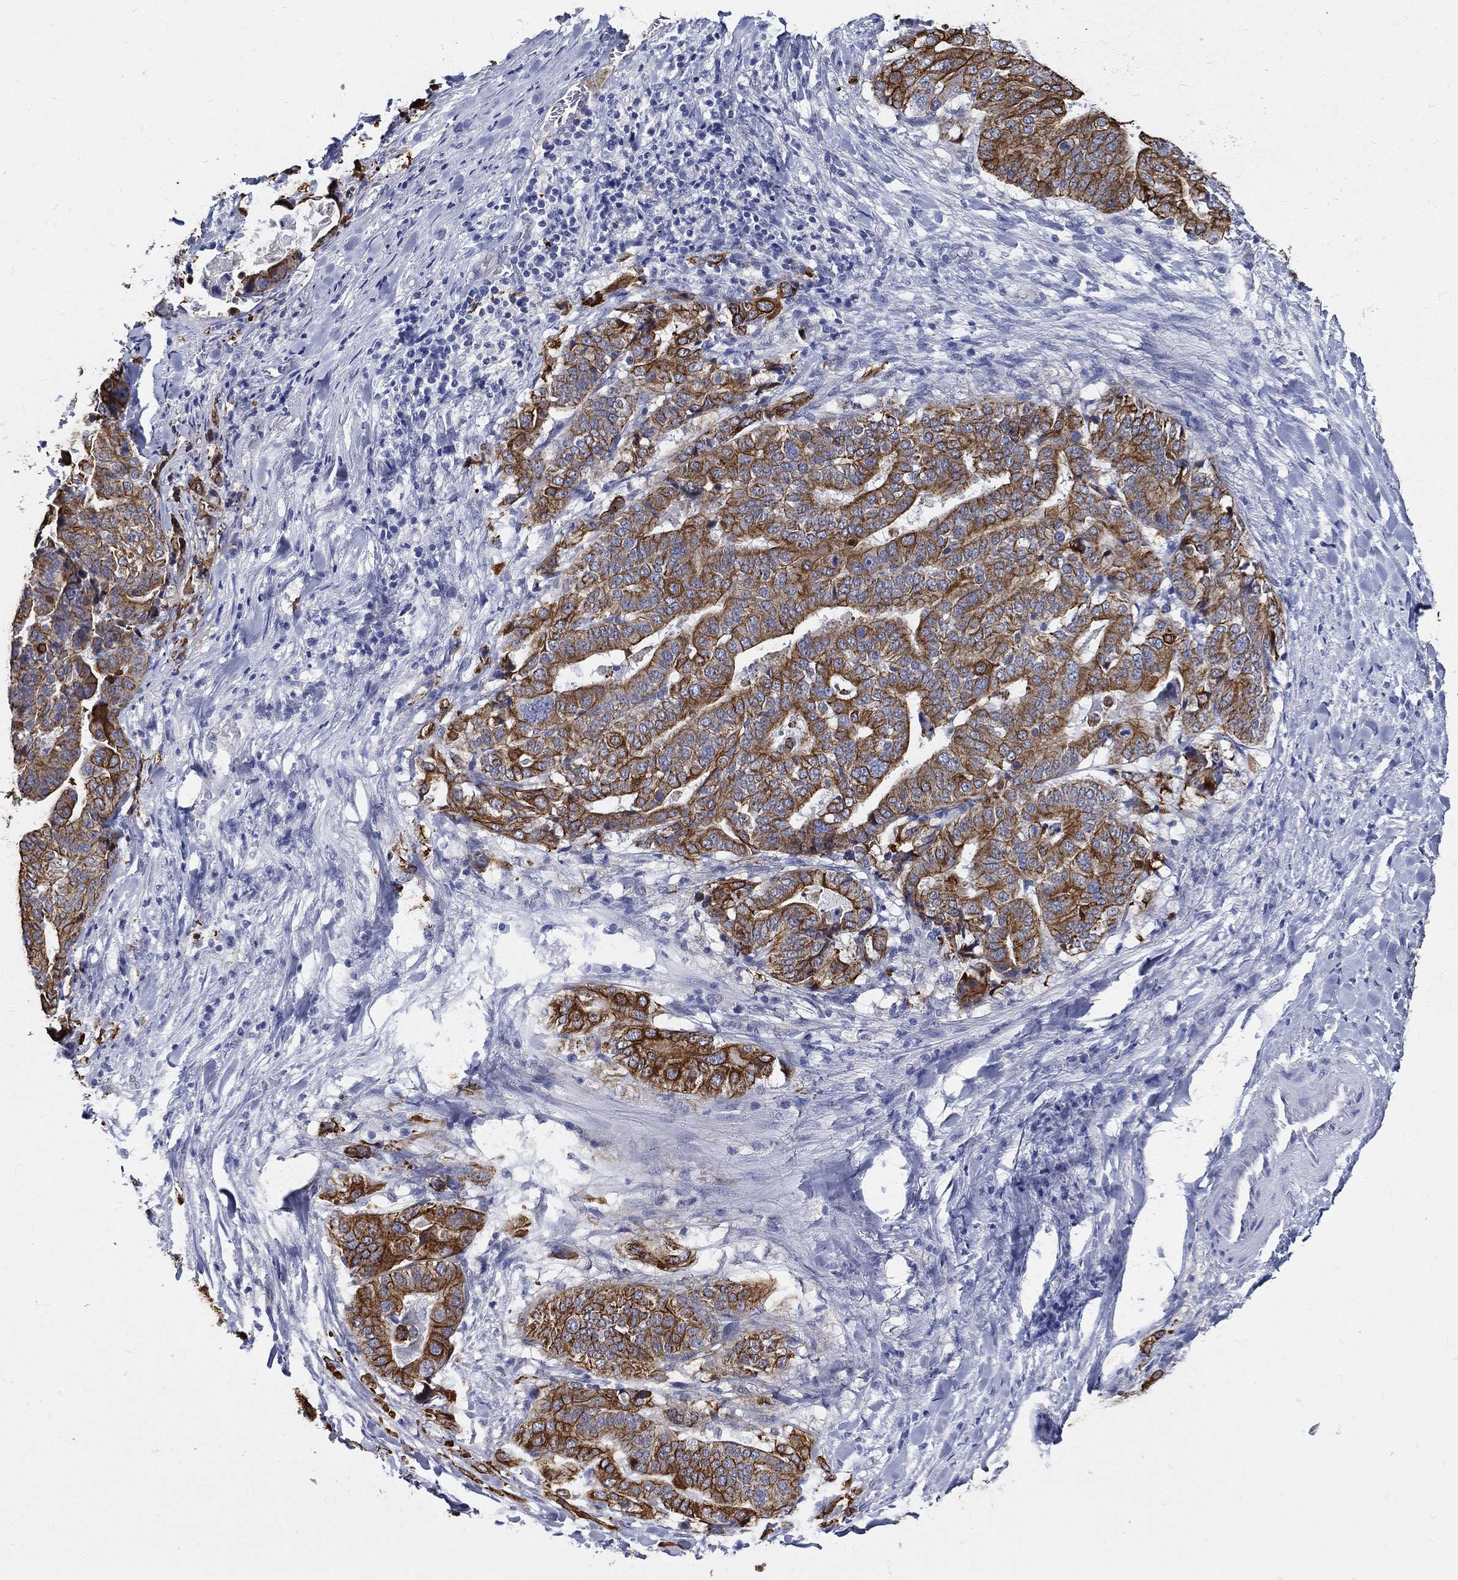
{"staining": {"intensity": "moderate", "quantity": ">75%", "location": "cytoplasmic/membranous"}, "tissue": "stomach cancer", "cell_type": "Tumor cells", "image_type": "cancer", "snomed": [{"axis": "morphology", "description": "Adenocarcinoma, NOS"}, {"axis": "topography", "description": "Stomach"}], "caption": "Stomach adenocarcinoma stained for a protein (brown) displays moderate cytoplasmic/membranous positive staining in approximately >75% of tumor cells.", "gene": "NEDD9", "patient": {"sex": "male", "age": 48}}